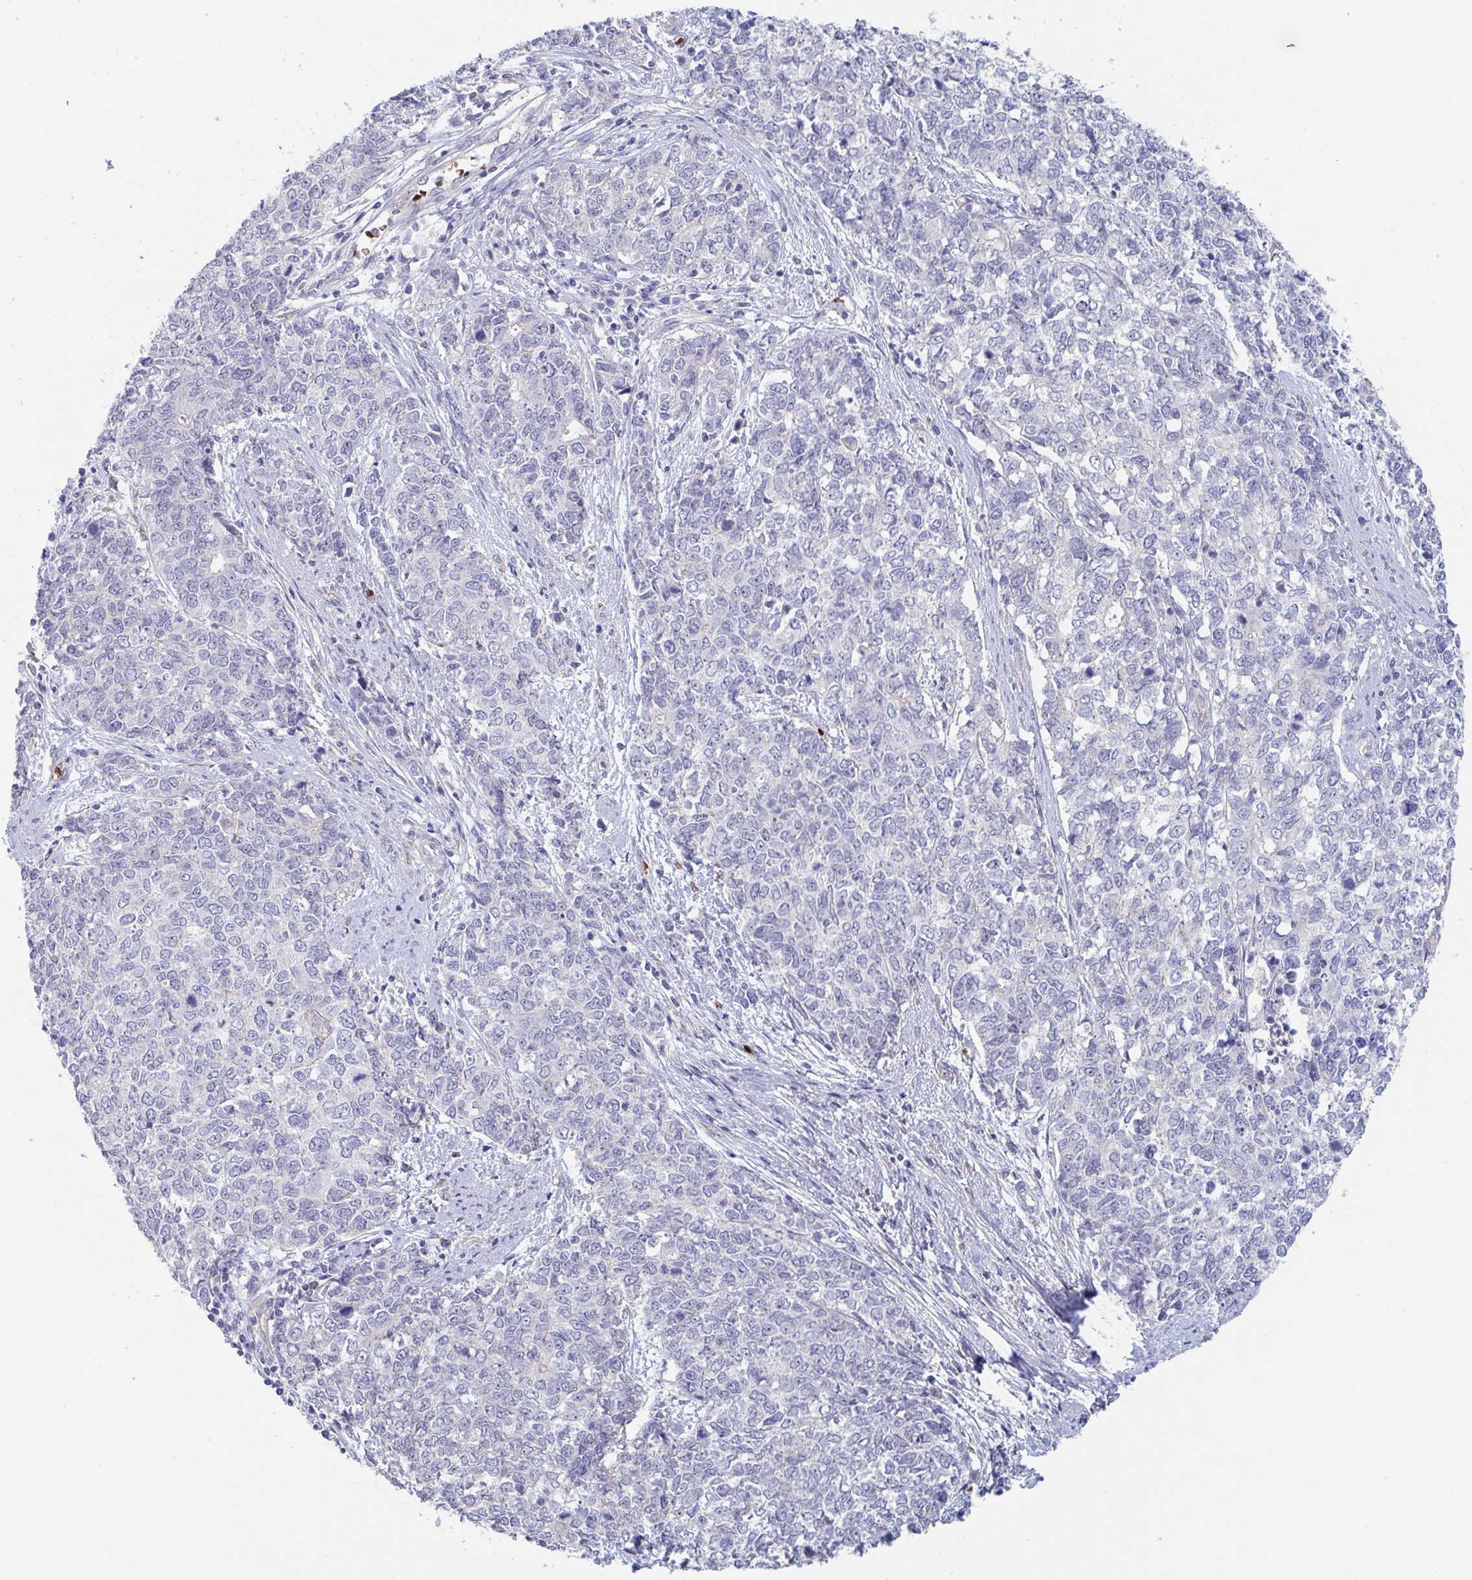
{"staining": {"intensity": "negative", "quantity": "none", "location": "none"}, "tissue": "cervical cancer", "cell_type": "Tumor cells", "image_type": "cancer", "snomed": [{"axis": "morphology", "description": "Adenocarcinoma, NOS"}, {"axis": "topography", "description": "Cervix"}], "caption": "Immunohistochemistry (IHC) image of adenocarcinoma (cervical) stained for a protein (brown), which exhibits no positivity in tumor cells. Nuclei are stained in blue.", "gene": "ST14", "patient": {"sex": "female", "age": 63}}